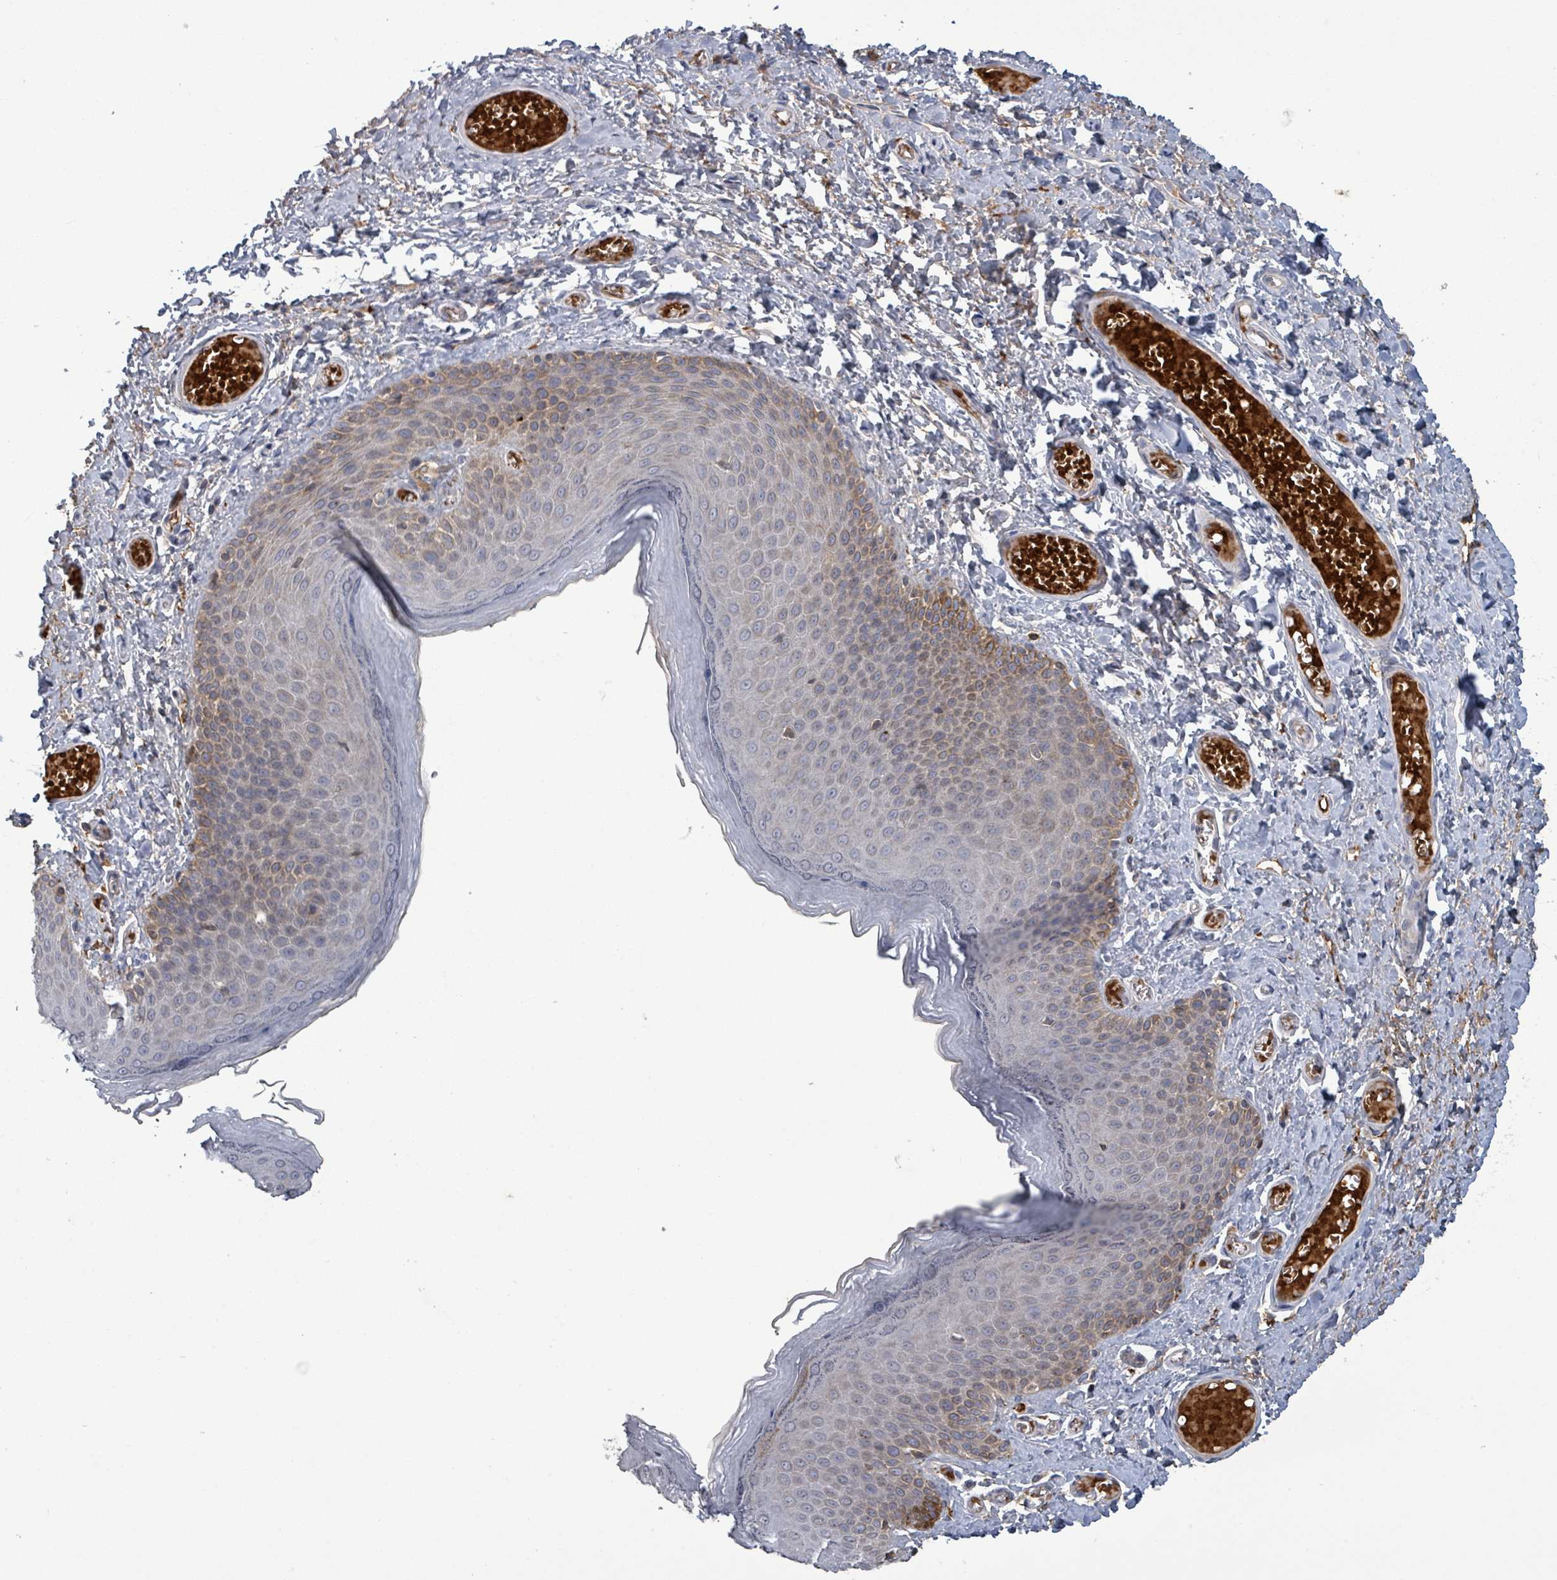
{"staining": {"intensity": "weak", "quantity": "<25%", "location": "cytoplasmic/membranous"}, "tissue": "skin", "cell_type": "Epidermal cells", "image_type": "normal", "snomed": [{"axis": "morphology", "description": "Normal tissue, NOS"}, {"axis": "topography", "description": "Anal"}], "caption": "Unremarkable skin was stained to show a protein in brown. There is no significant staining in epidermal cells.", "gene": "GRM8", "patient": {"sex": "female", "age": 40}}